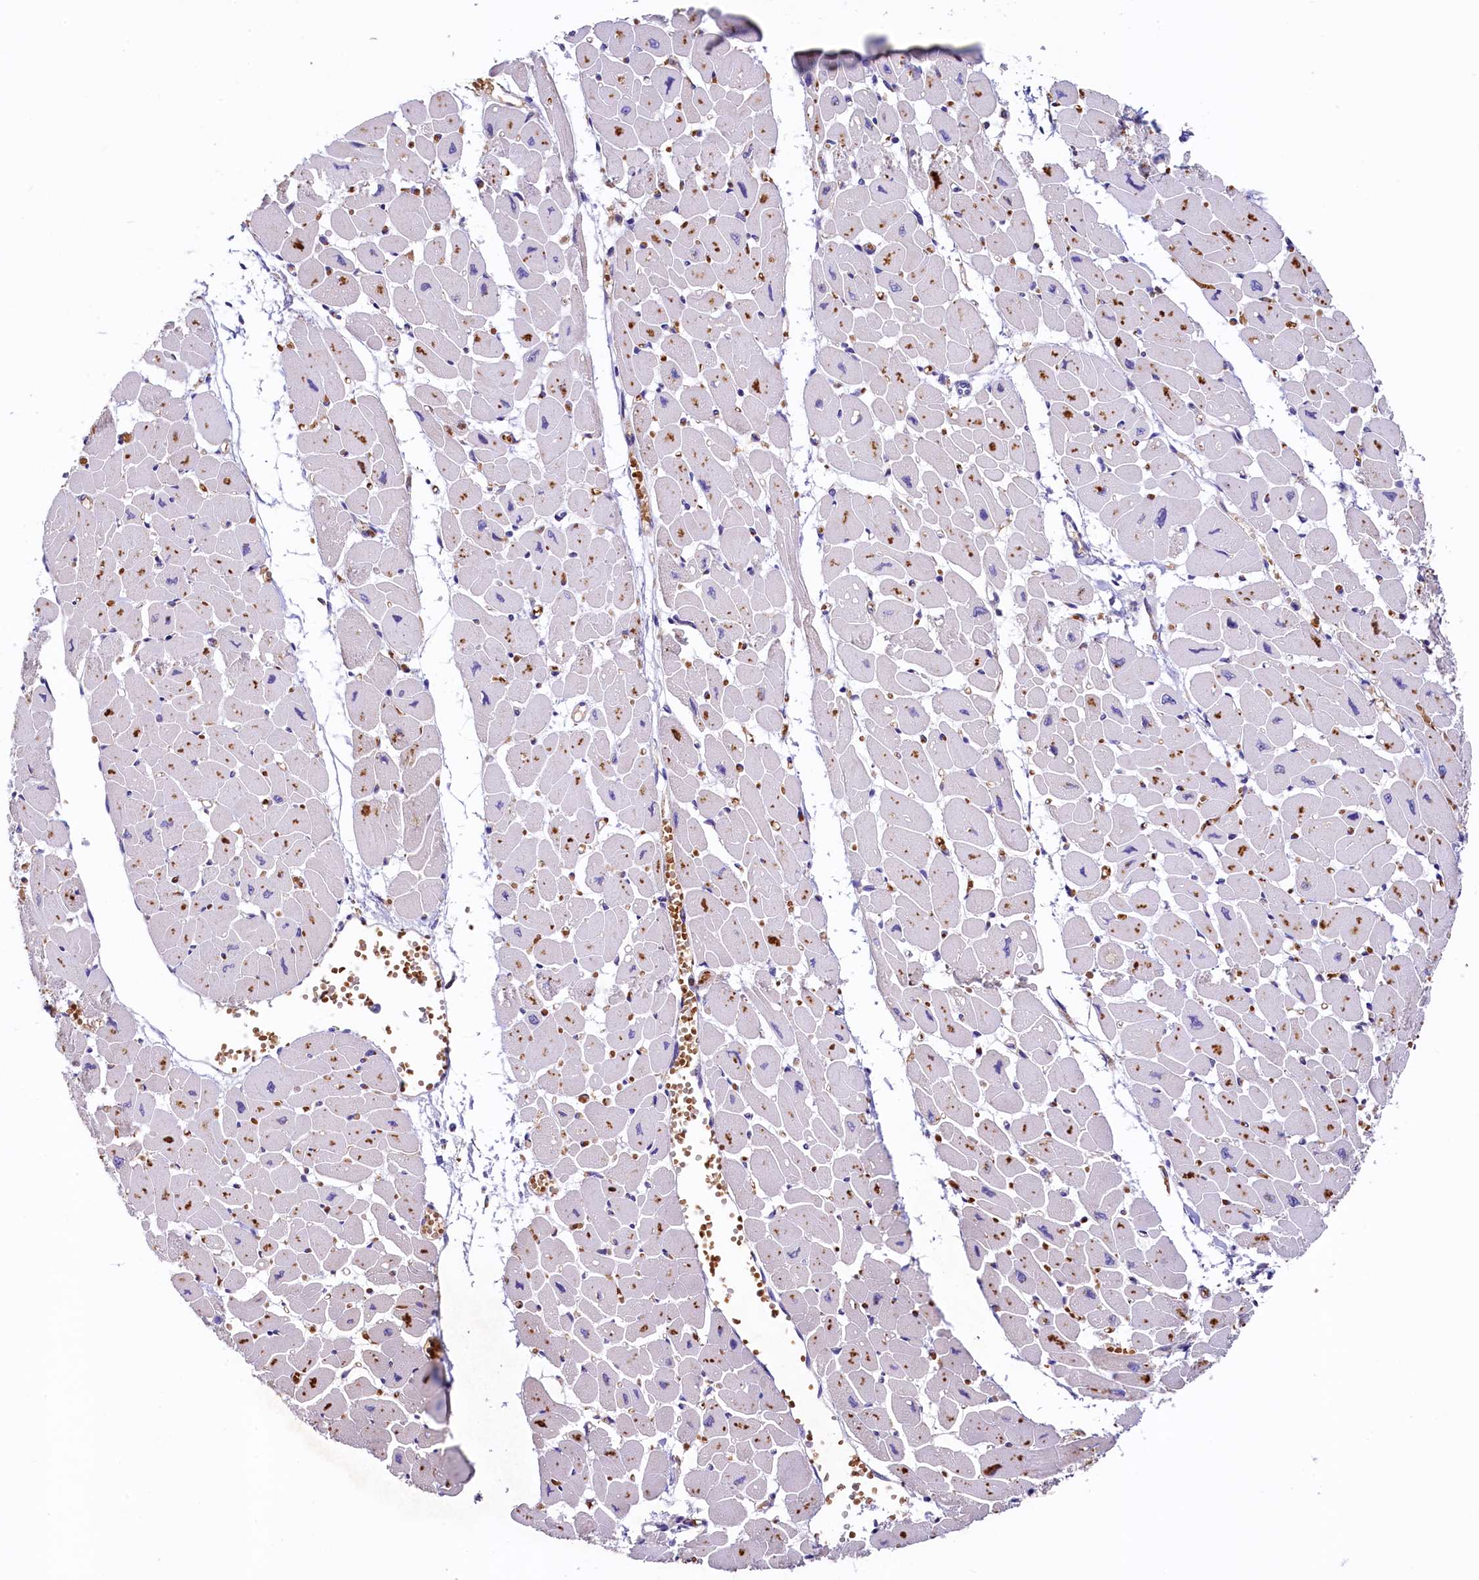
{"staining": {"intensity": "negative", "quantity": "none", "location": "none"}, "tissue": "heart muscle", "cell_type": "Cardiomyocytes", "image_type": "normal", "snomed": [{"axis": "morphology", "description": "Normal tissue, NOS"}, {"axis": "topography", "description": "Heart"}], "caption": "Micrograph shows no significant protein staining in cardiomyocytes of benign heart muscle. Nuclei are stained in blue.", "gene": "HPS6", "patient": {"sex": "female", "age": 54}}